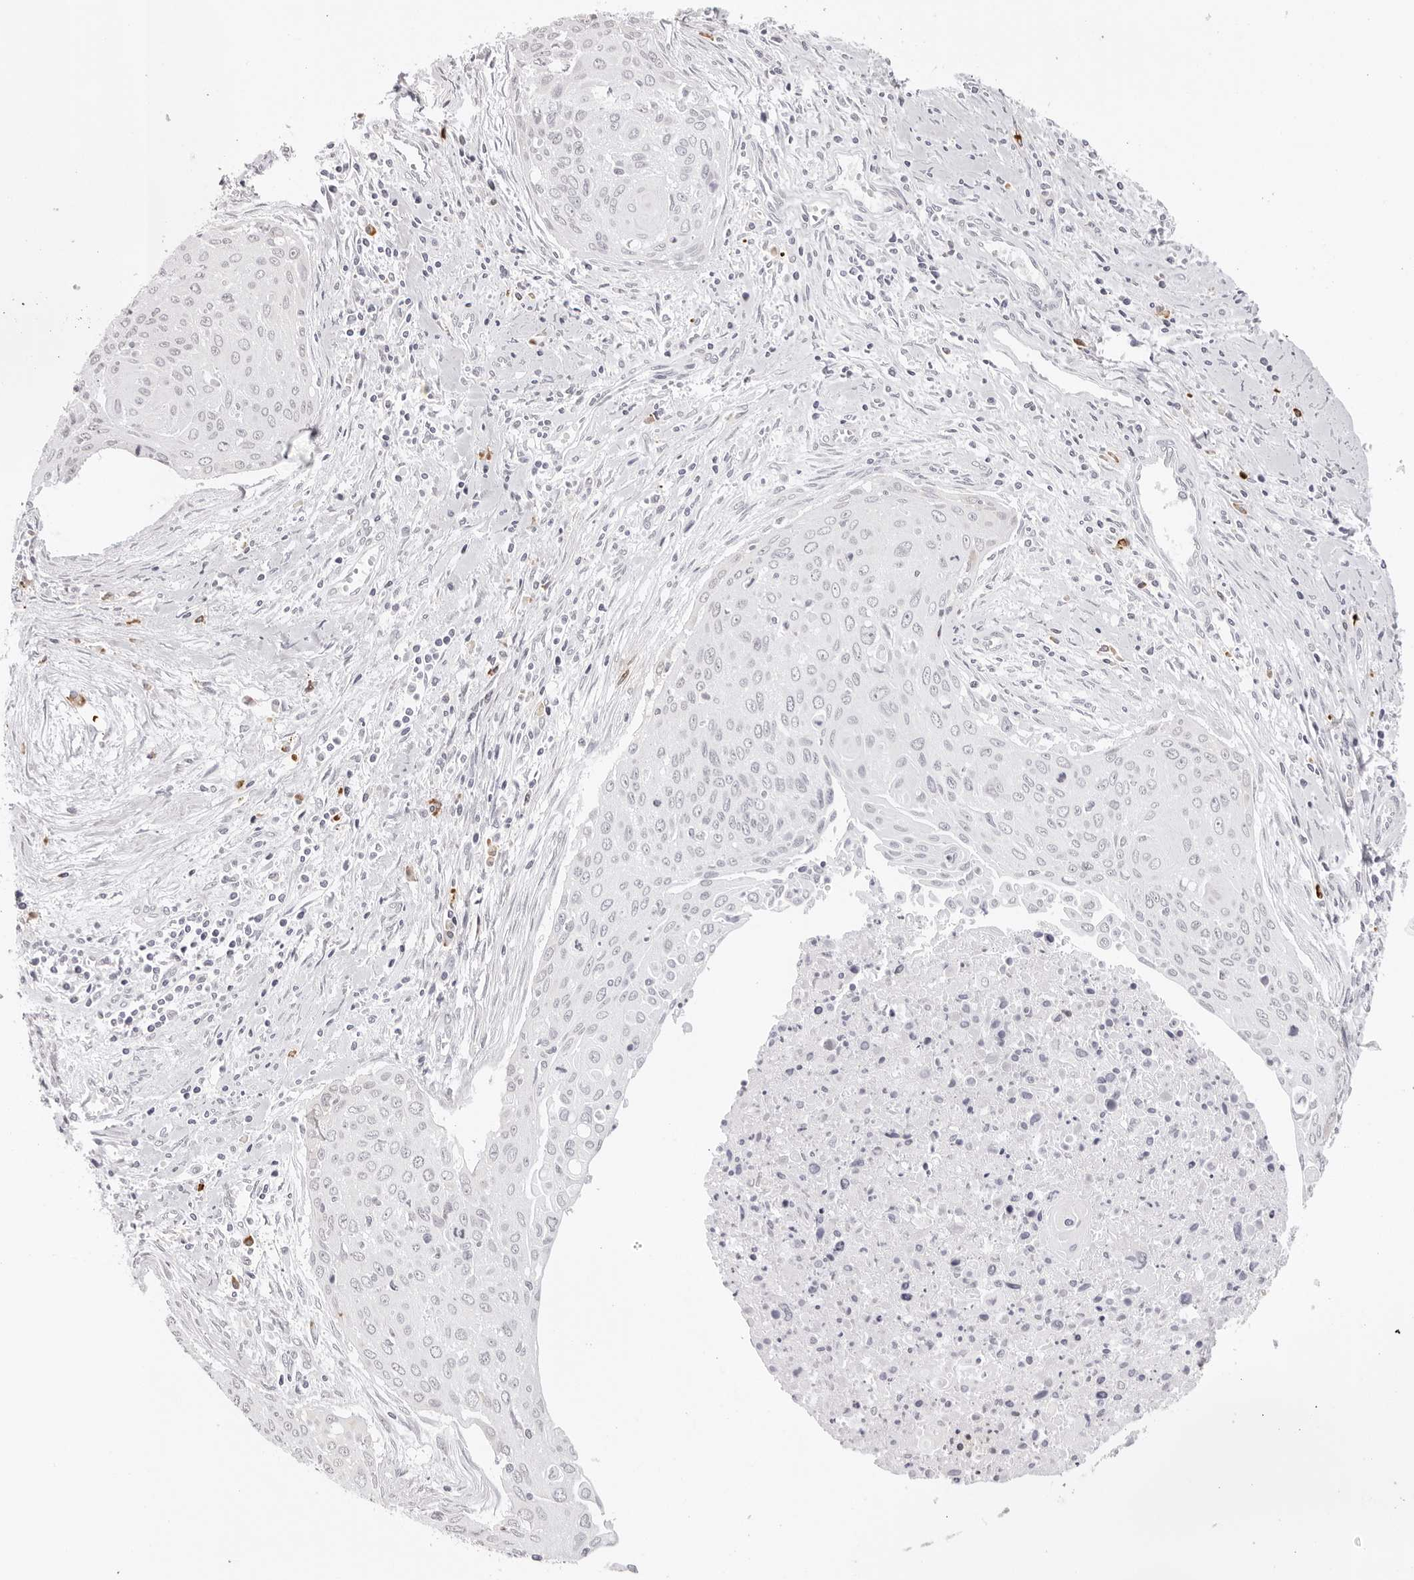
{"staining": {"intensity": "negative", "quantity": "none", "location": "none"}, "tissue": "cervical cancer", "cell_type": "Tumor cells", "image_type": "cancer", "snomed": [{"axis": "morphology", "description": "Squamous cell carcinoma, NOS"}, {"axis": "topography", "description": "Cervix"}], "caption": "Tumor cells are negative for protein expression in human cervical cancer.", "gene": "IL17RA", "patient": {"sex": "female", "age": 55}}